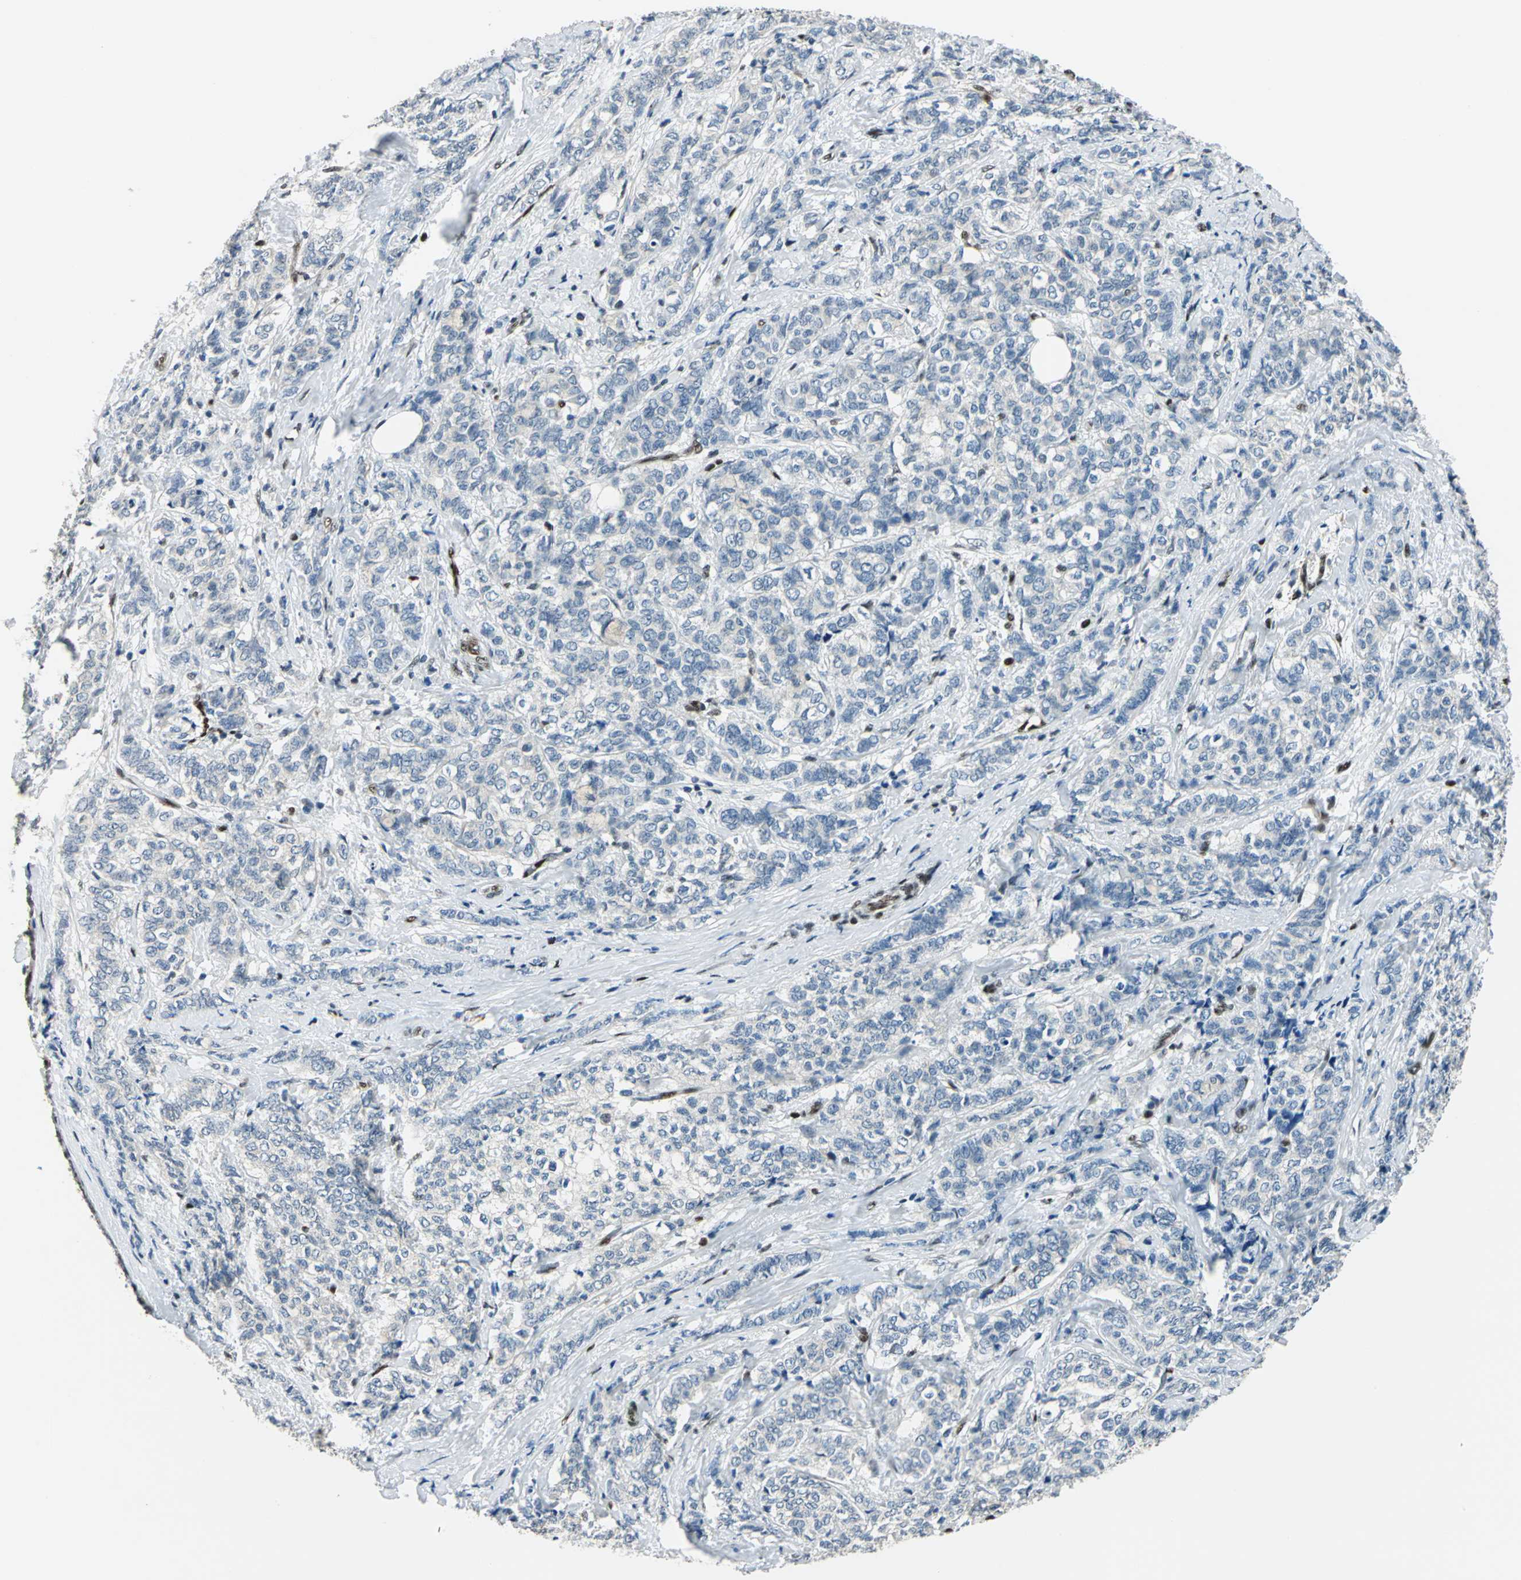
{"staining": {"intensity": "negative", "quantity": "none", "location": "none"}, "tissue": "breast cancer", "cell_type": "Tumor cells", "image_type": "cancer", "snomed": [{"axis": "morphology", "description": "Lobular carcinoma"}, {"axis": "topography", "description": "Breast"}], "caption": "Human breast lobular carcinoma stained for a protein using immunohistochemistry demonstrates no staining in tumor cells.", "gene": "NFIA", "patient": {"sex": "female", "age": 60}}